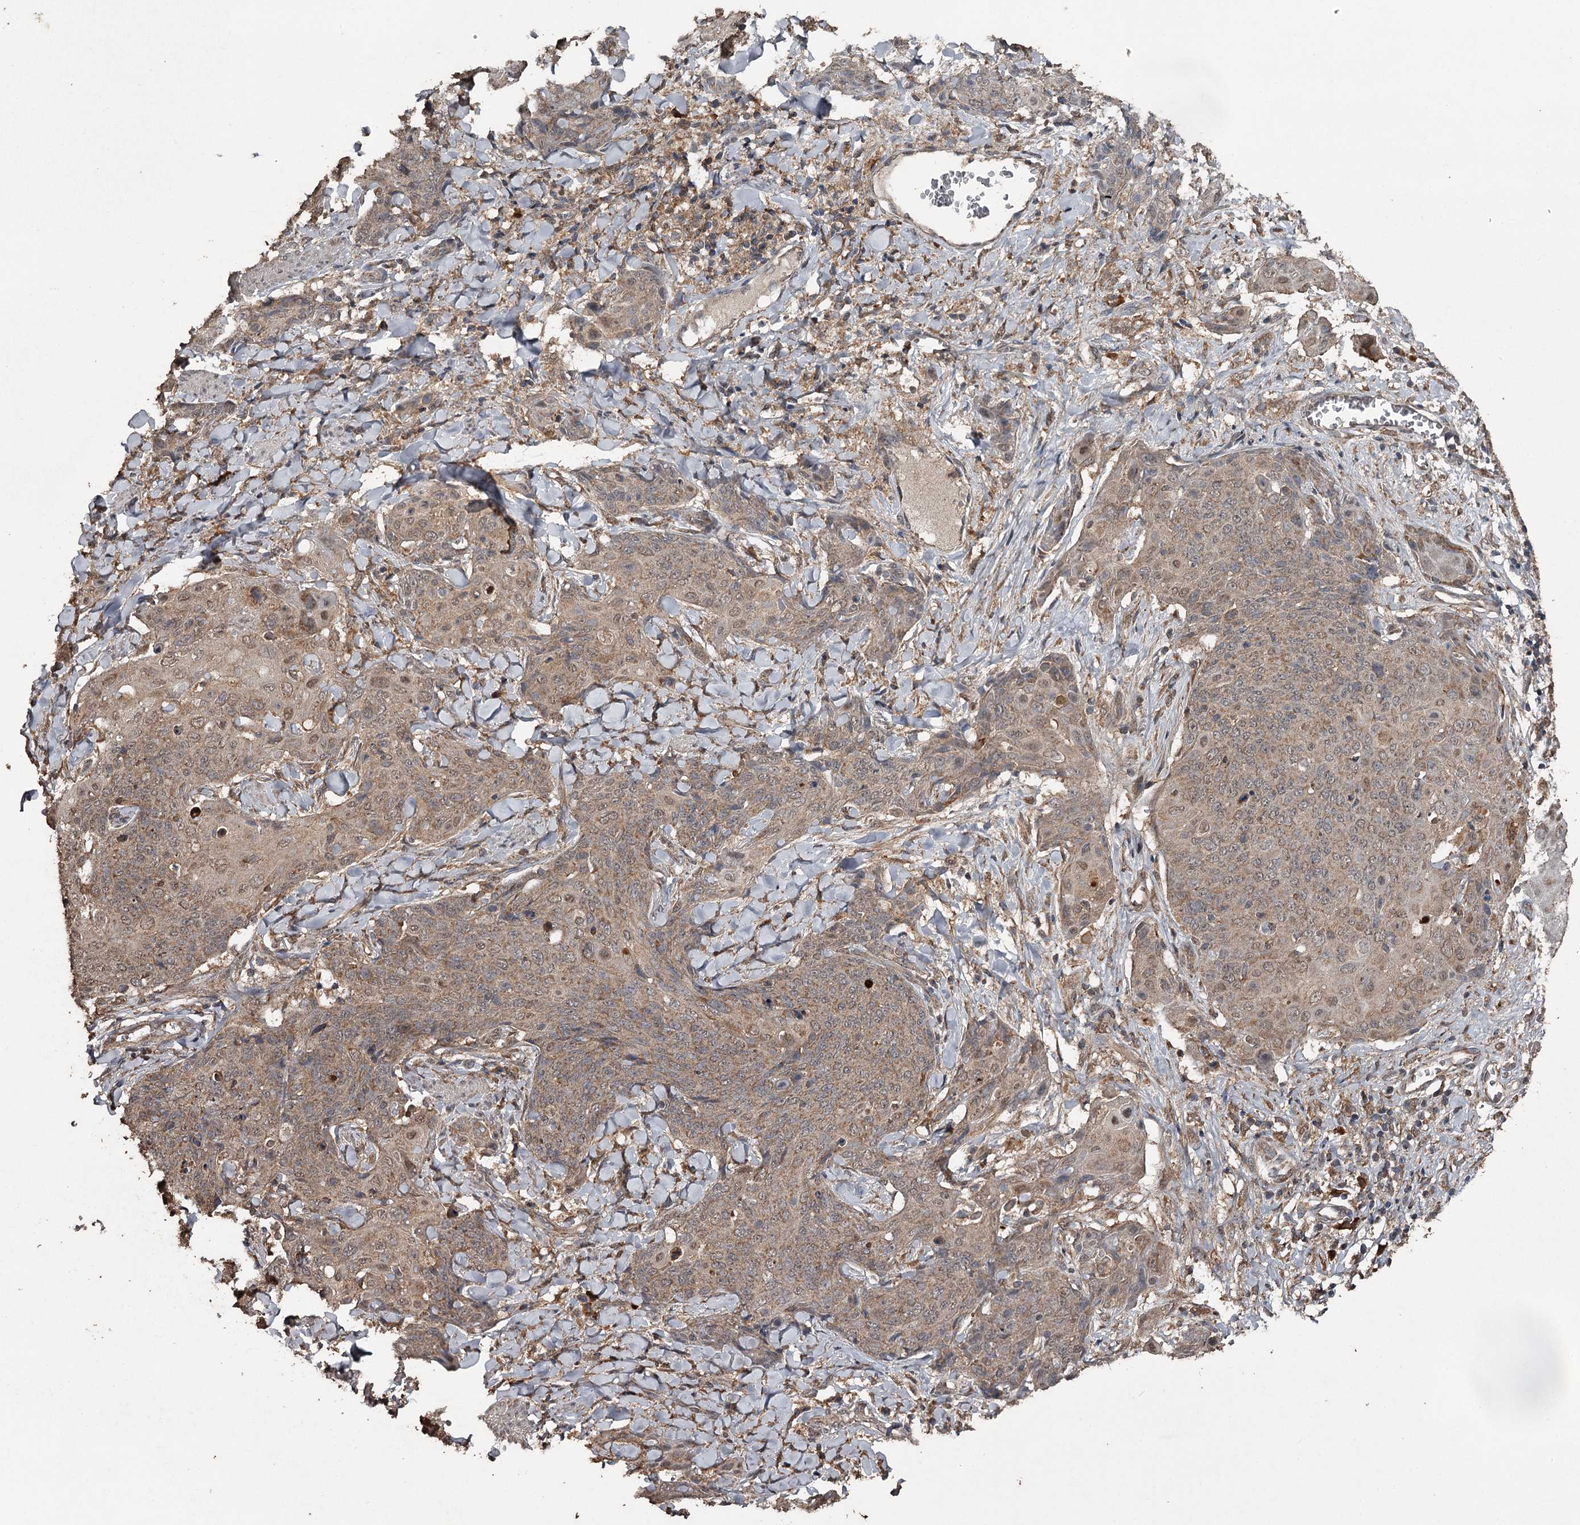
{"staining": {"intensity": "moderate", "quantity": ">75%", "location": "cytoplasmic/membranous,nuclear"}, "tissue": "skin cancer", "cell_type": "Tumor cells", "image_type": "cancer", "snomed": [{"axis": "morphology", "description": "Squamous cell carcinoma, NOS"}, {"axis": "topography", "description": "Skin"}, {"axis": "topography", "description": "Vulva"}], "caption": "Protein staining reveals moderate cytoplasmic/membranous and nuclear expression in approximately >75% of tumor cells in skin cancer.", "gene": "WIPI1", "patient": {"sex": "female", "age": 85}}